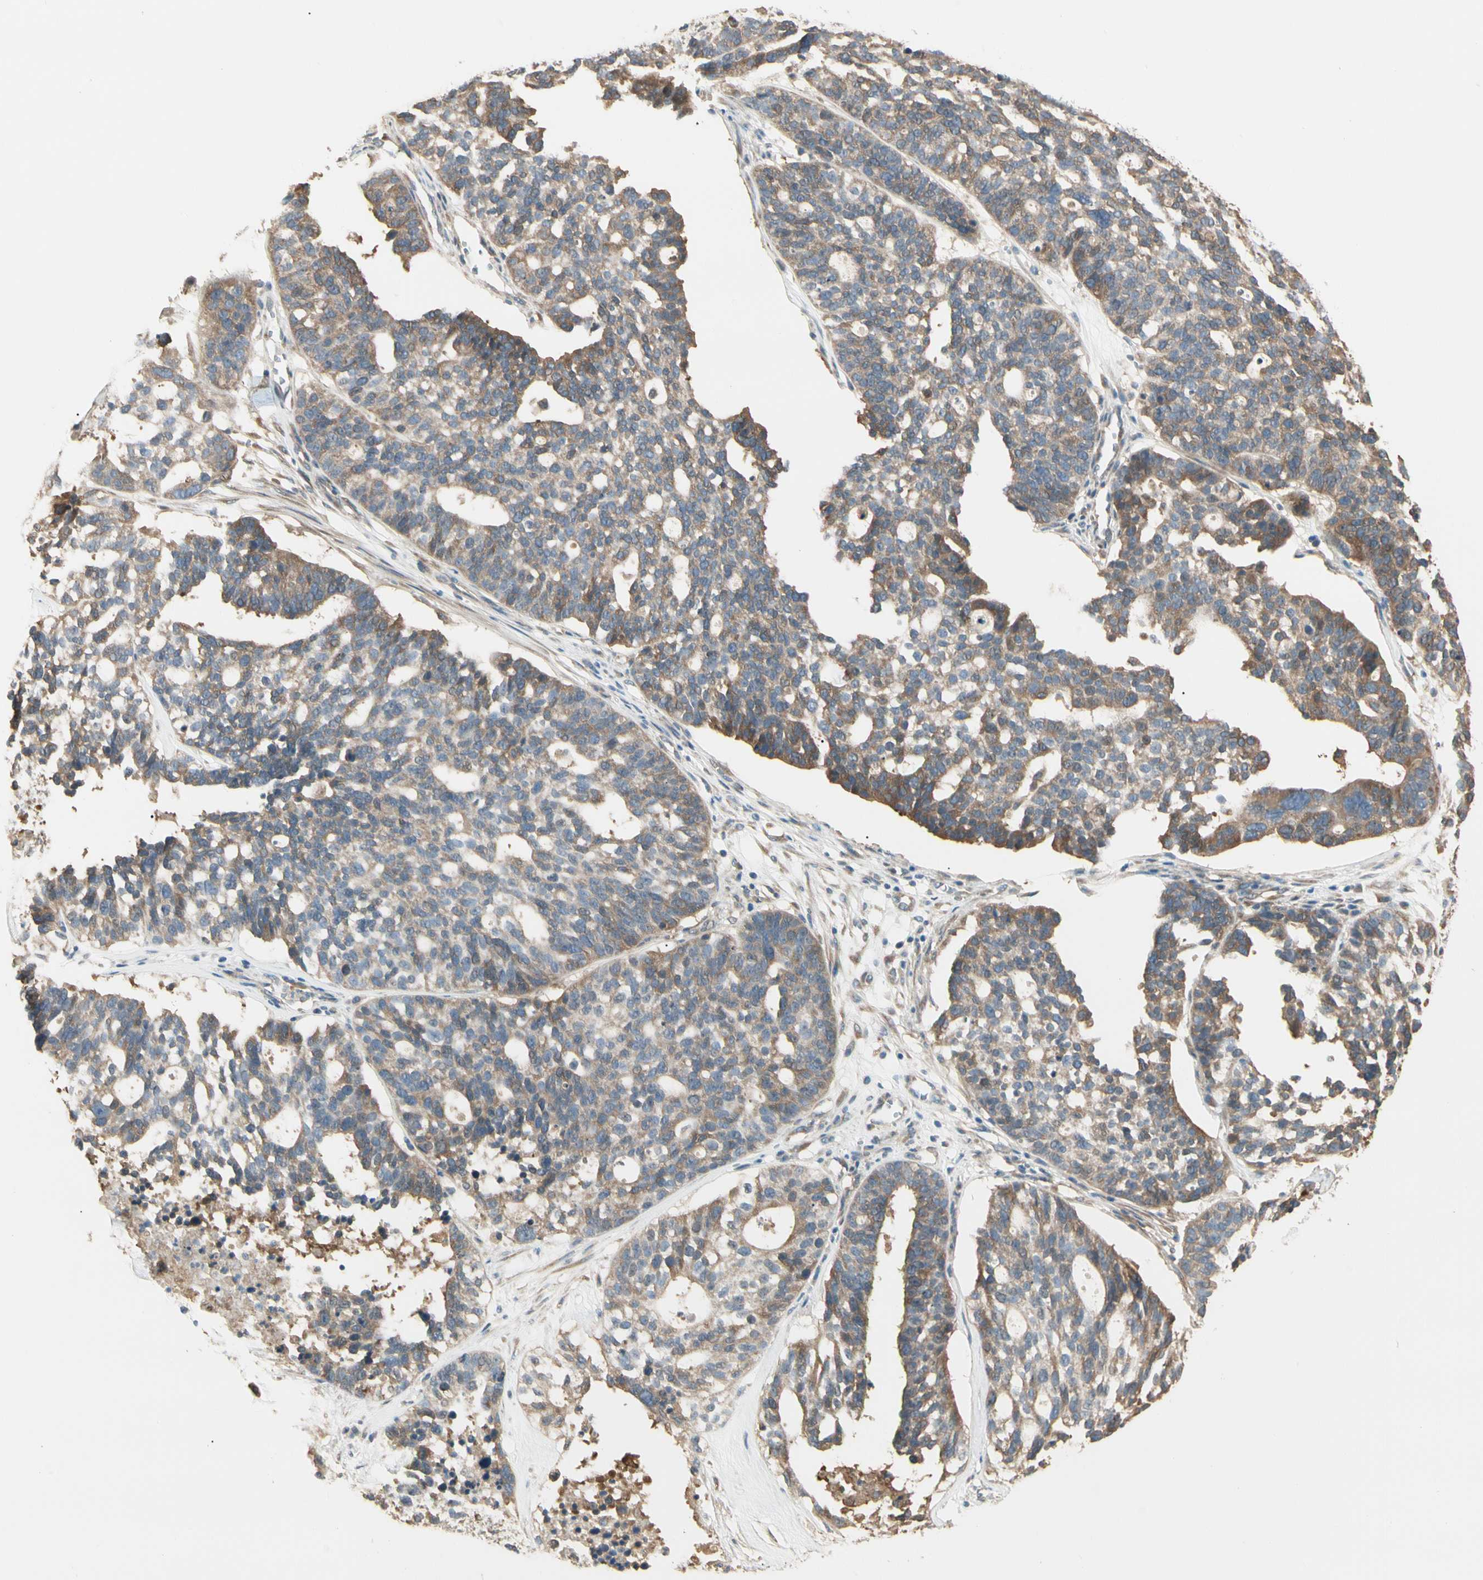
{"staining": {"intensity": "moderate", "quantity": ">75%", "location": "cytoplasmic/membranous"}, "tissue": "ovarian cancer", "cell_type": "Tumor cells", "image_type": "cancer", "snomed": [{"axis": "morphology", "description": "Cystadenocarcinoma, serous, NOS"}, {"axis": "topography", "description": "Ovary"}], "caption": "High-power microscopy captured an IHC photomicrograph of ovarian cancer, revealing moderate cytoplasmic/membranous expression in about >75% of tumor cells. (IHC, brightfield microscopy, high magnification).", "gene": "IRAG1", "patient": {"sex": "female", "age": 59}}